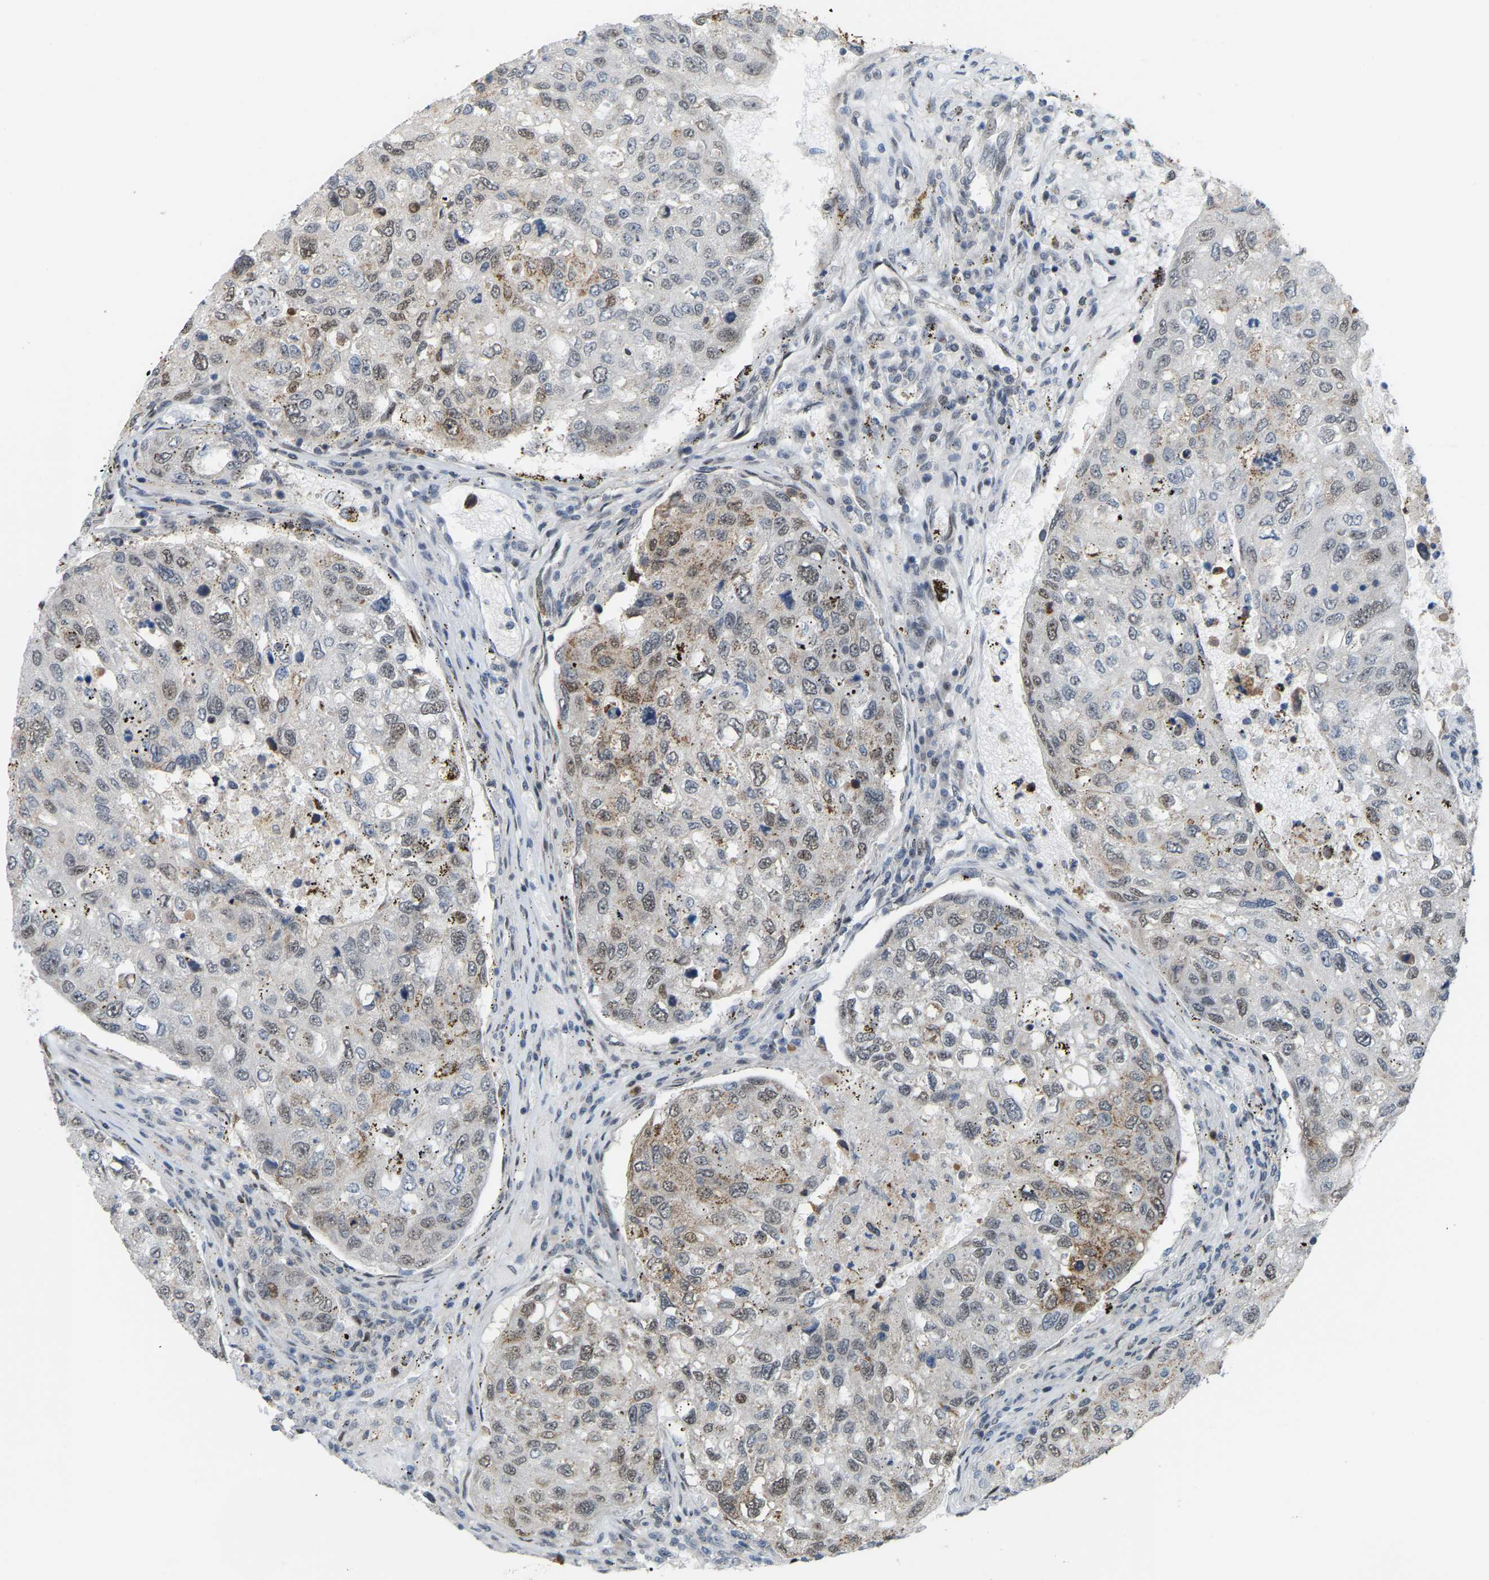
{"staining": {"intensity": "weak", "quantity": "25%-75%", "location": "cytoplasmic/membranous"}, "tissue": "urothelial cancer", "cell_type": "Tumor cells", "image_type": "cancer", "snomed": [{"axis": "morphology", "description": "Urothelial carcinoma, High grade"}, {"axis": "topography", "description": "Lymph node"}, {"axis": "topography", "description": "Urinary bladder"}], "caption": "Immunohistochemistry of human high-grade urothelial carcinoma exhibits low levels of weak cytoplasmic/membranous positivity in about 25%-75% of tumor cells. (brown staining indicates protein expression, while blue staining denotes nuclei).", "gene": "CROT", "patient": {"sex": "male", "age": 51}}